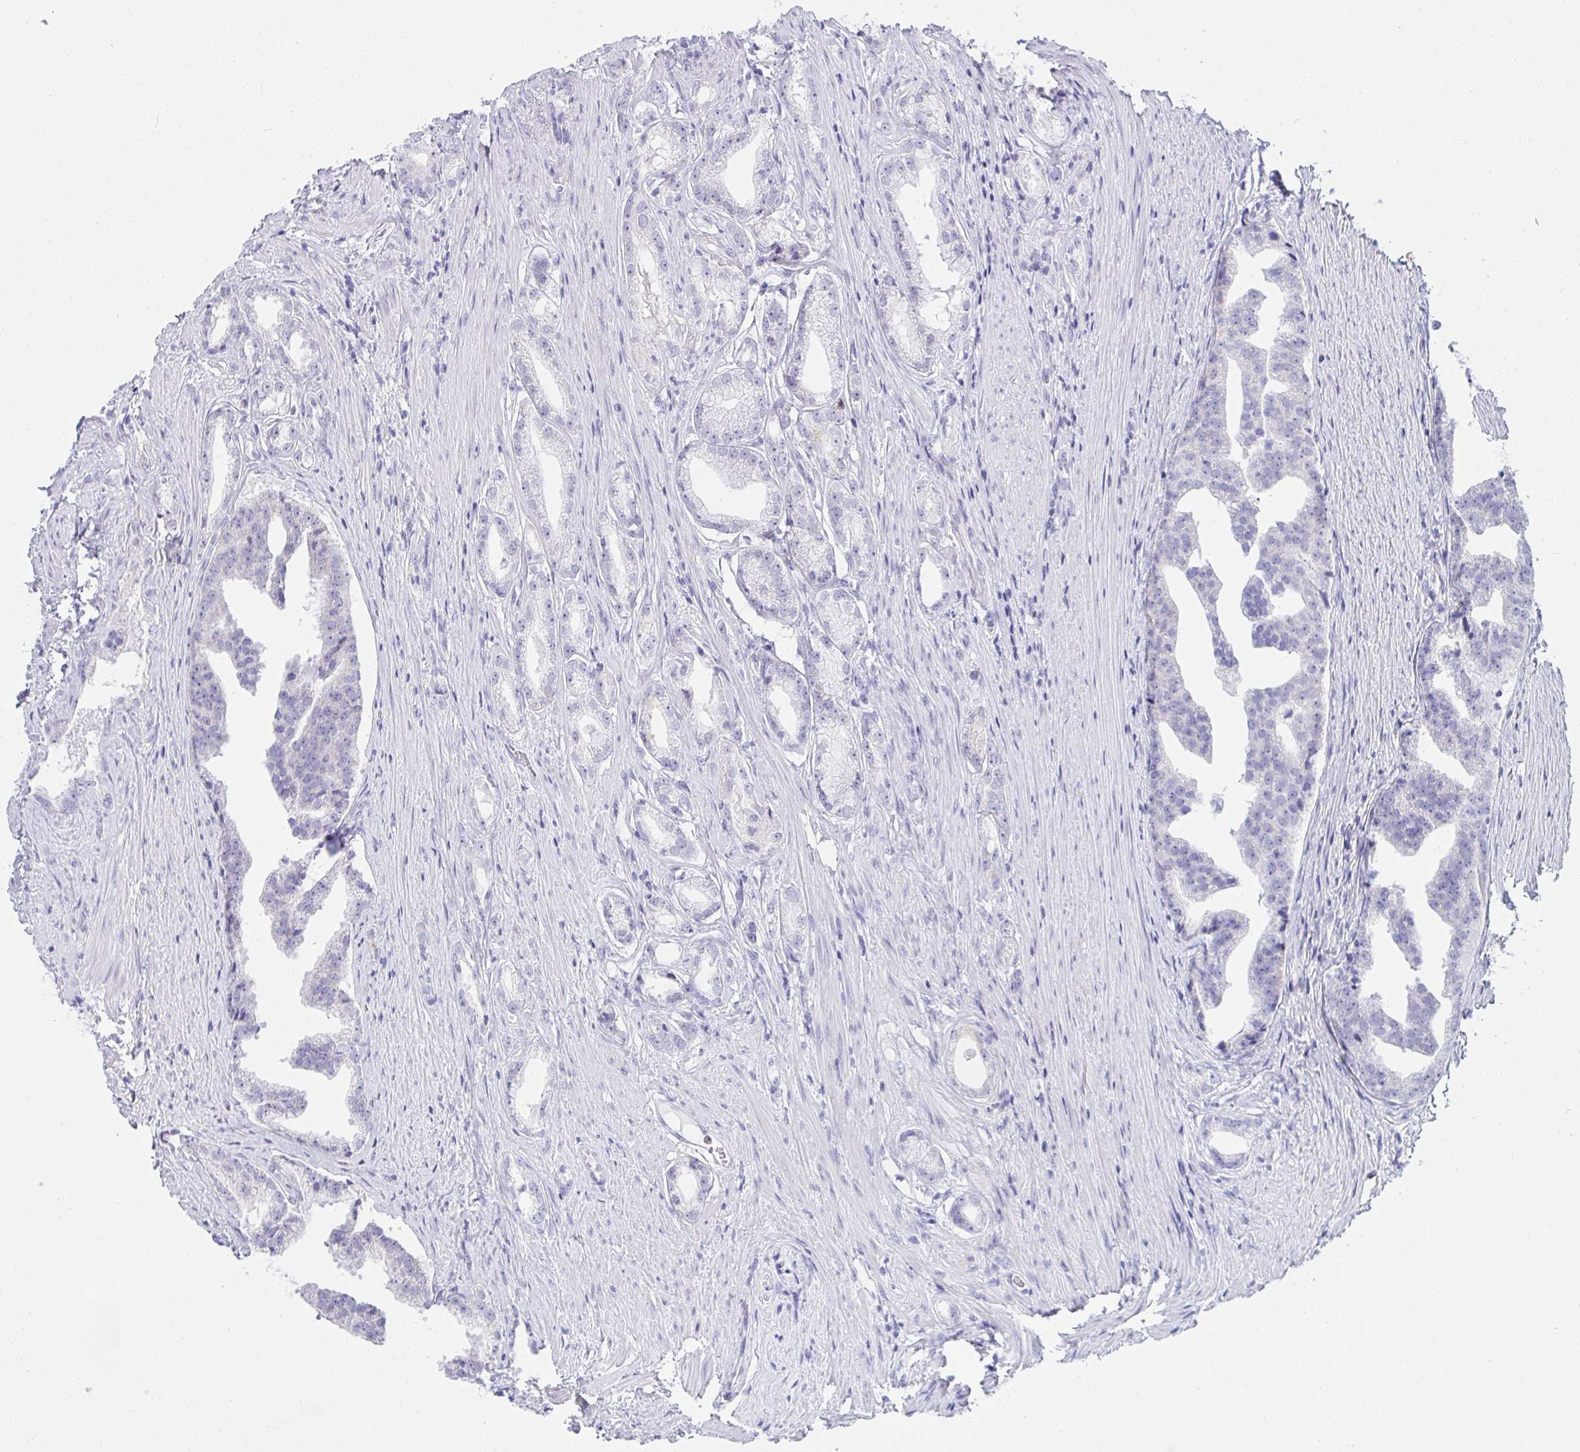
{"staining": {"intensity": "negative", "quantity": "none", "location": "none"}, "tissue": "prostate cancer", "cell_type": "Tumor cells", "image_type": "cancer", "snomed": [{"axis": "morphology", "description": "Adenocarcinoma, Low grade"}, {"axis": "topography", "description": "Prostate"}], "caption": "High magnification brightfield microscopy of prostate cancer (adenocarcinoma (low-grade)) stained with DAB (3,3'-diaminobenzidine) (brown) and counterstained with hematoxylin (blue): tumor cells show no significant expression.", "gene": "ZNF182", "patient": {"sex": "male", "age": 65}}